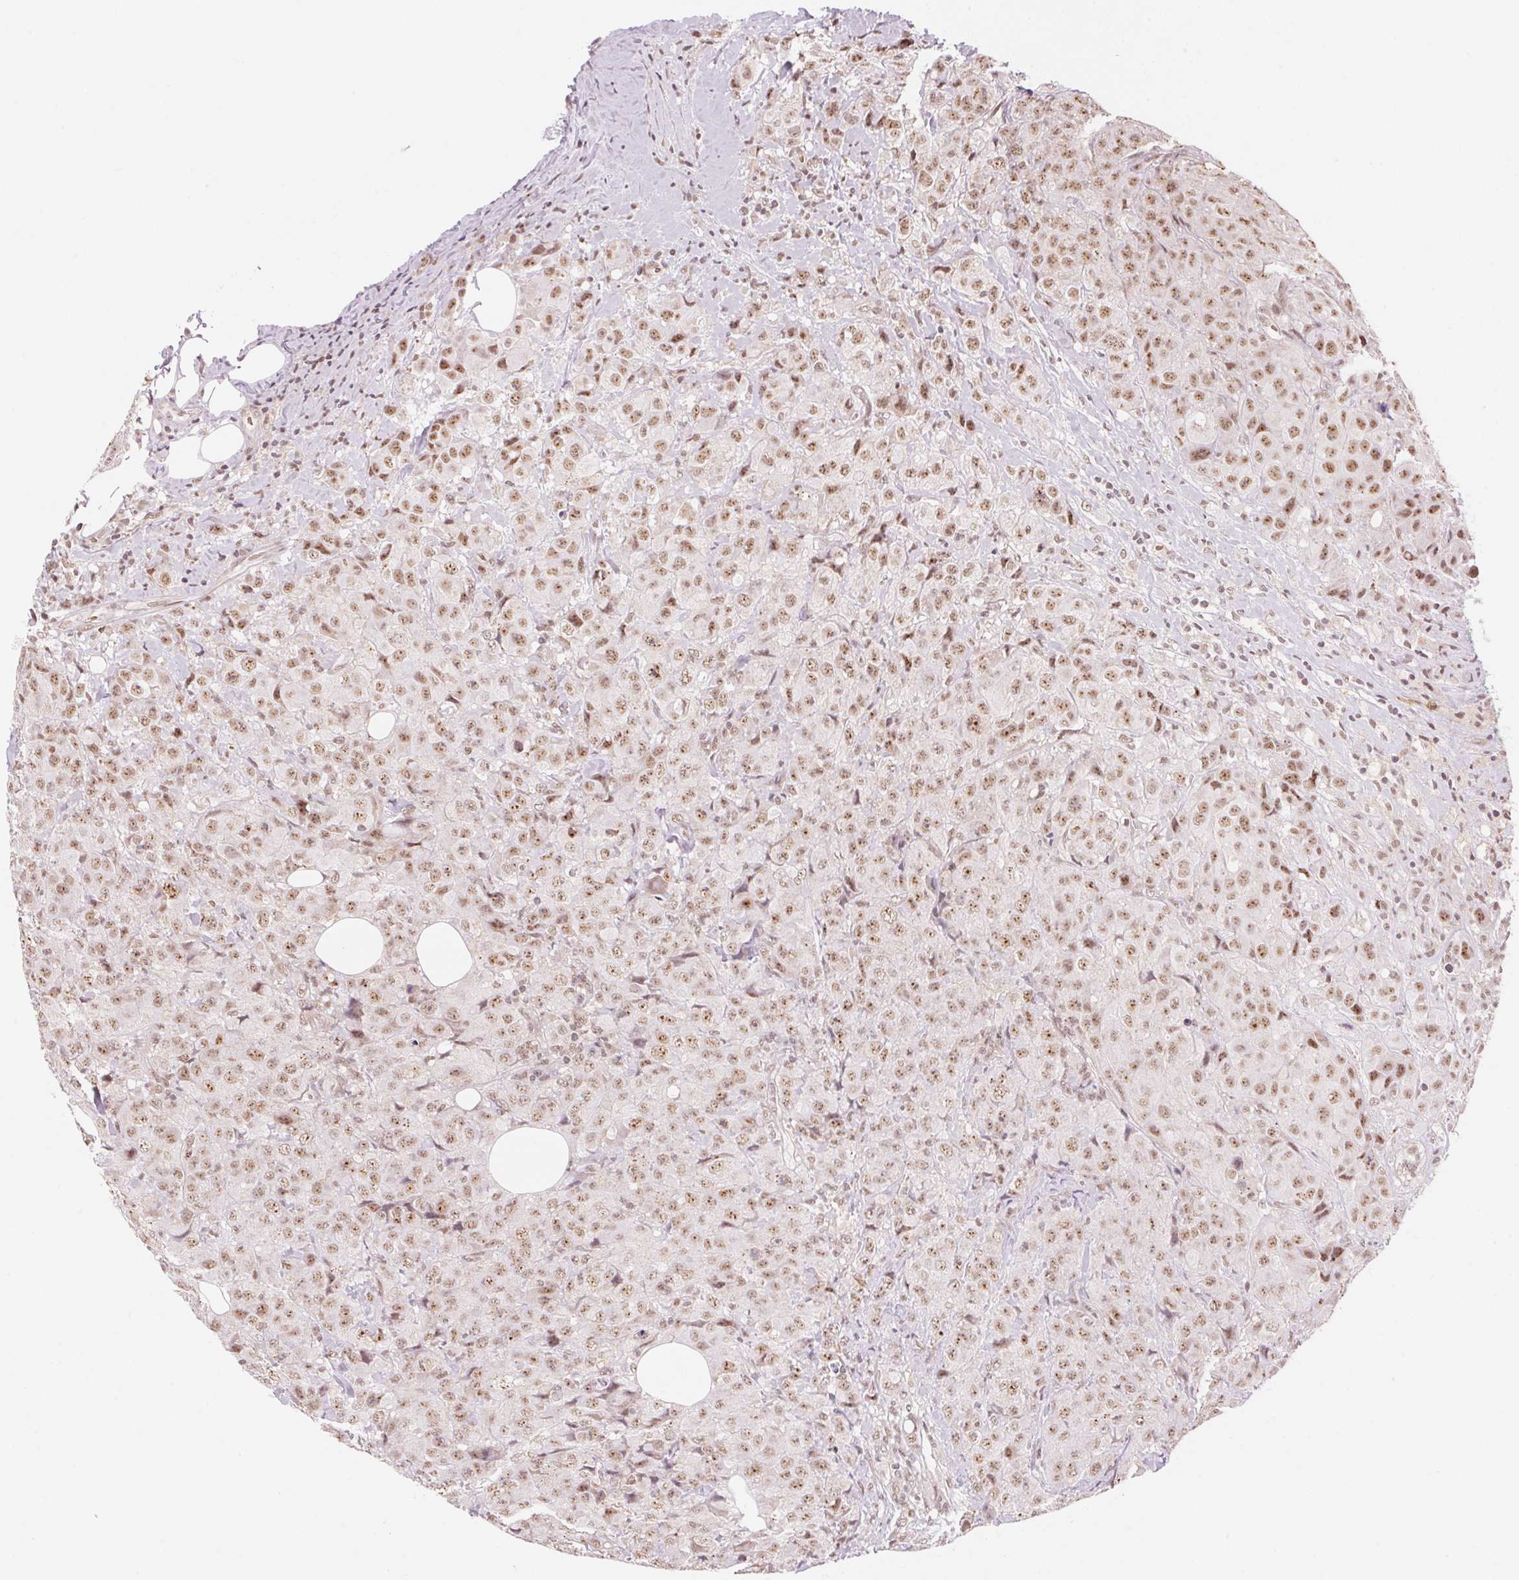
{"staining": {"intensity": "moderate", "quantity": ">75%", "location": "nuclear"}, "tissue": "breast cancer", "cell_type": "Tumor cells", "image_type": "cancer", "snomed": [{"axis": "morphology", "description": "Normal tissue, NOS"}, {"axis": "morphology", "description": "Duct carcinoma"}, {"axis": "topography", "description": "Breast"}], "caption": "Protein positivity by immunohistochemistry (IHC) reveals moderate nuclear expression in approximately >75% of tumor cells in breast cancer (infiltrating ductal carcinoma). Nuclei are stained in blue.", "gene": "HNRNPDL", "patient": {"sex": "female", "age": 43}}